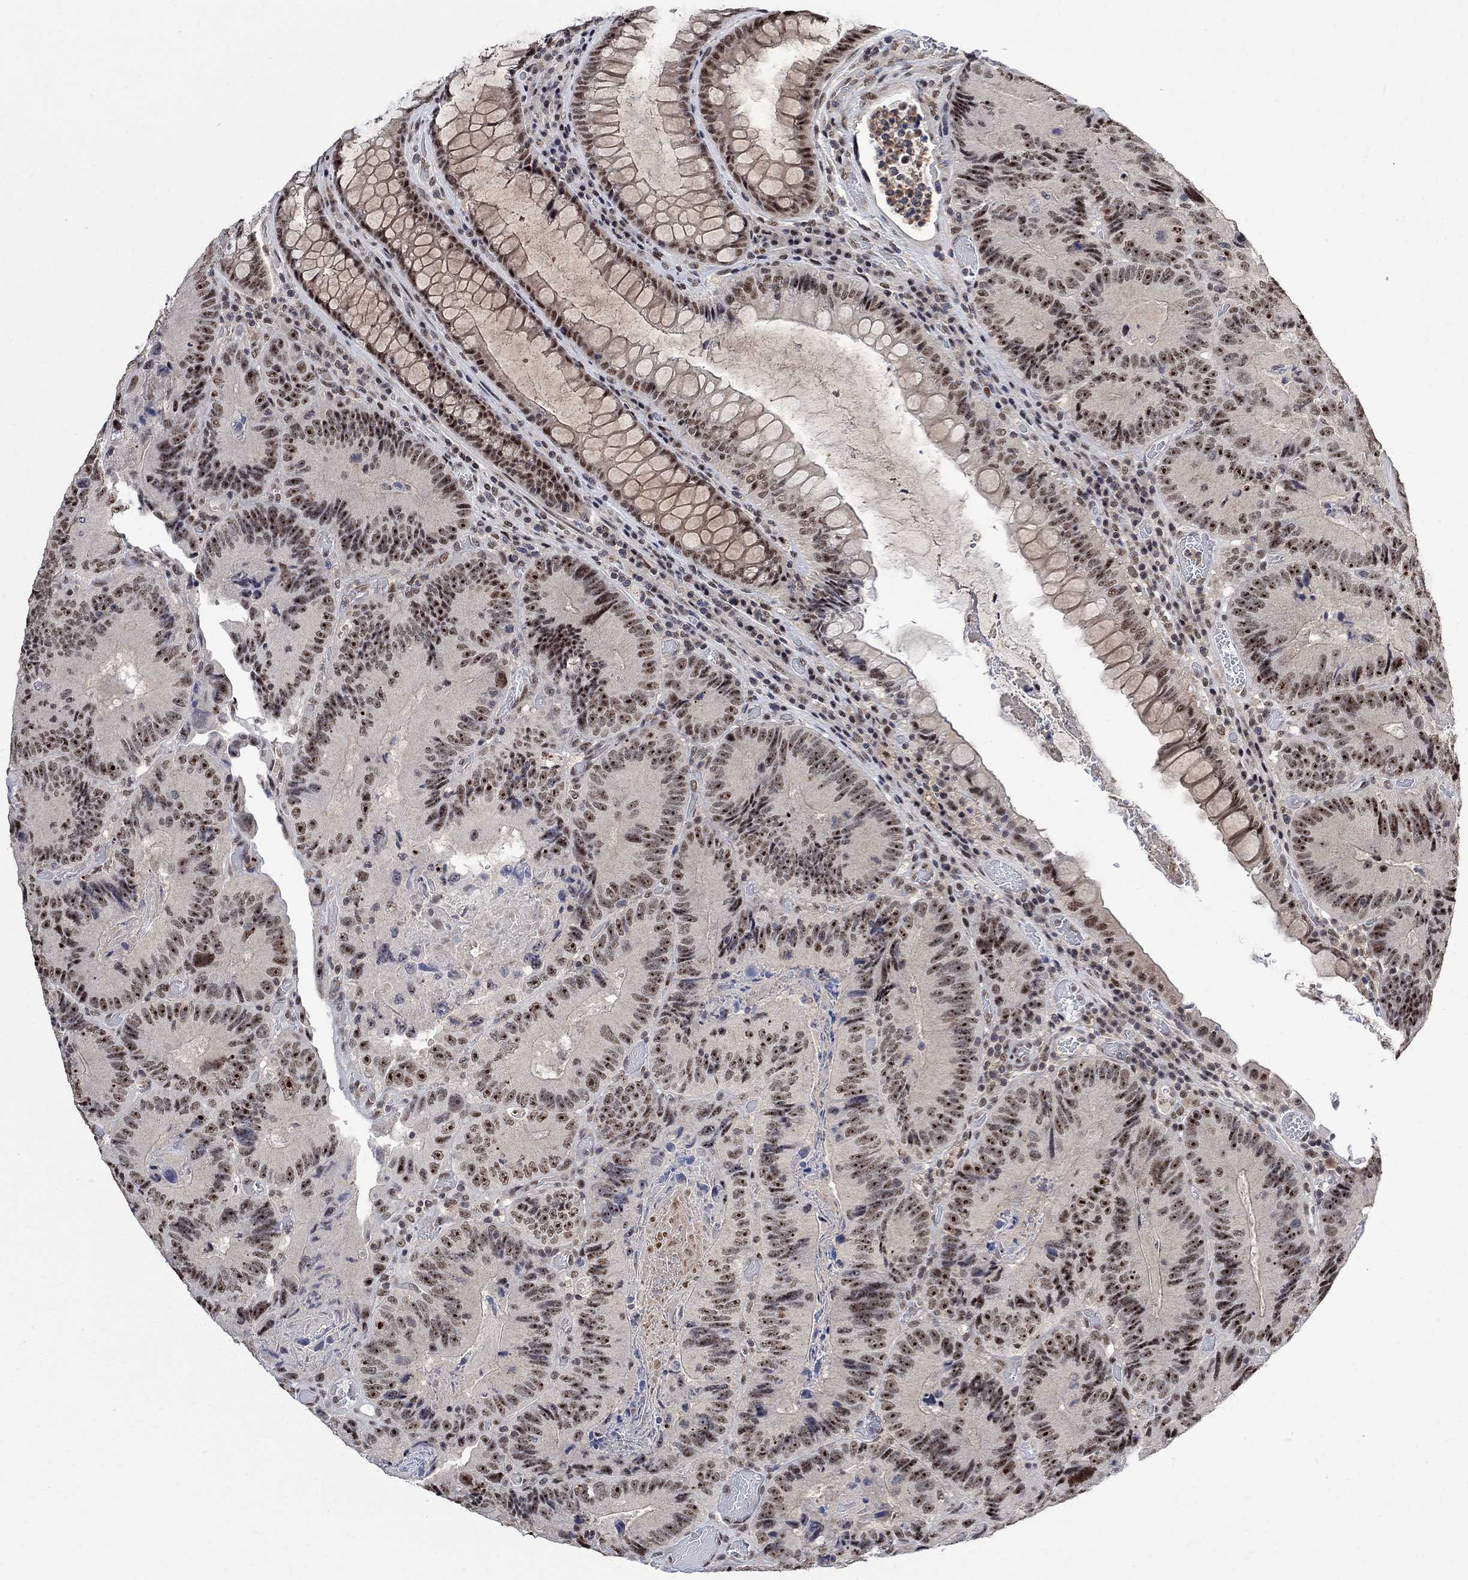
{"staining": {"intensity": "strong", "quantity": "25%-75%", "location": "nuclear"}, "tissue": "colorectal cancer", "cell_type": "Tumor cells", "image_type": "cancer", "snomed": [{"axis": "morphology", "description": "Adenocarcinoma, NOS"}, {"axis": "topography", "description": "Colon"}], "caption": "Protein staining by immunohistochemistry (IHC) exhibits strong nuclear positivity in approximately 25%-75% of tumor cells in colorectal cancer (adenocarcinoma).", "gene": "E4F1", "patient": {"sex": "female", "age": 86}}